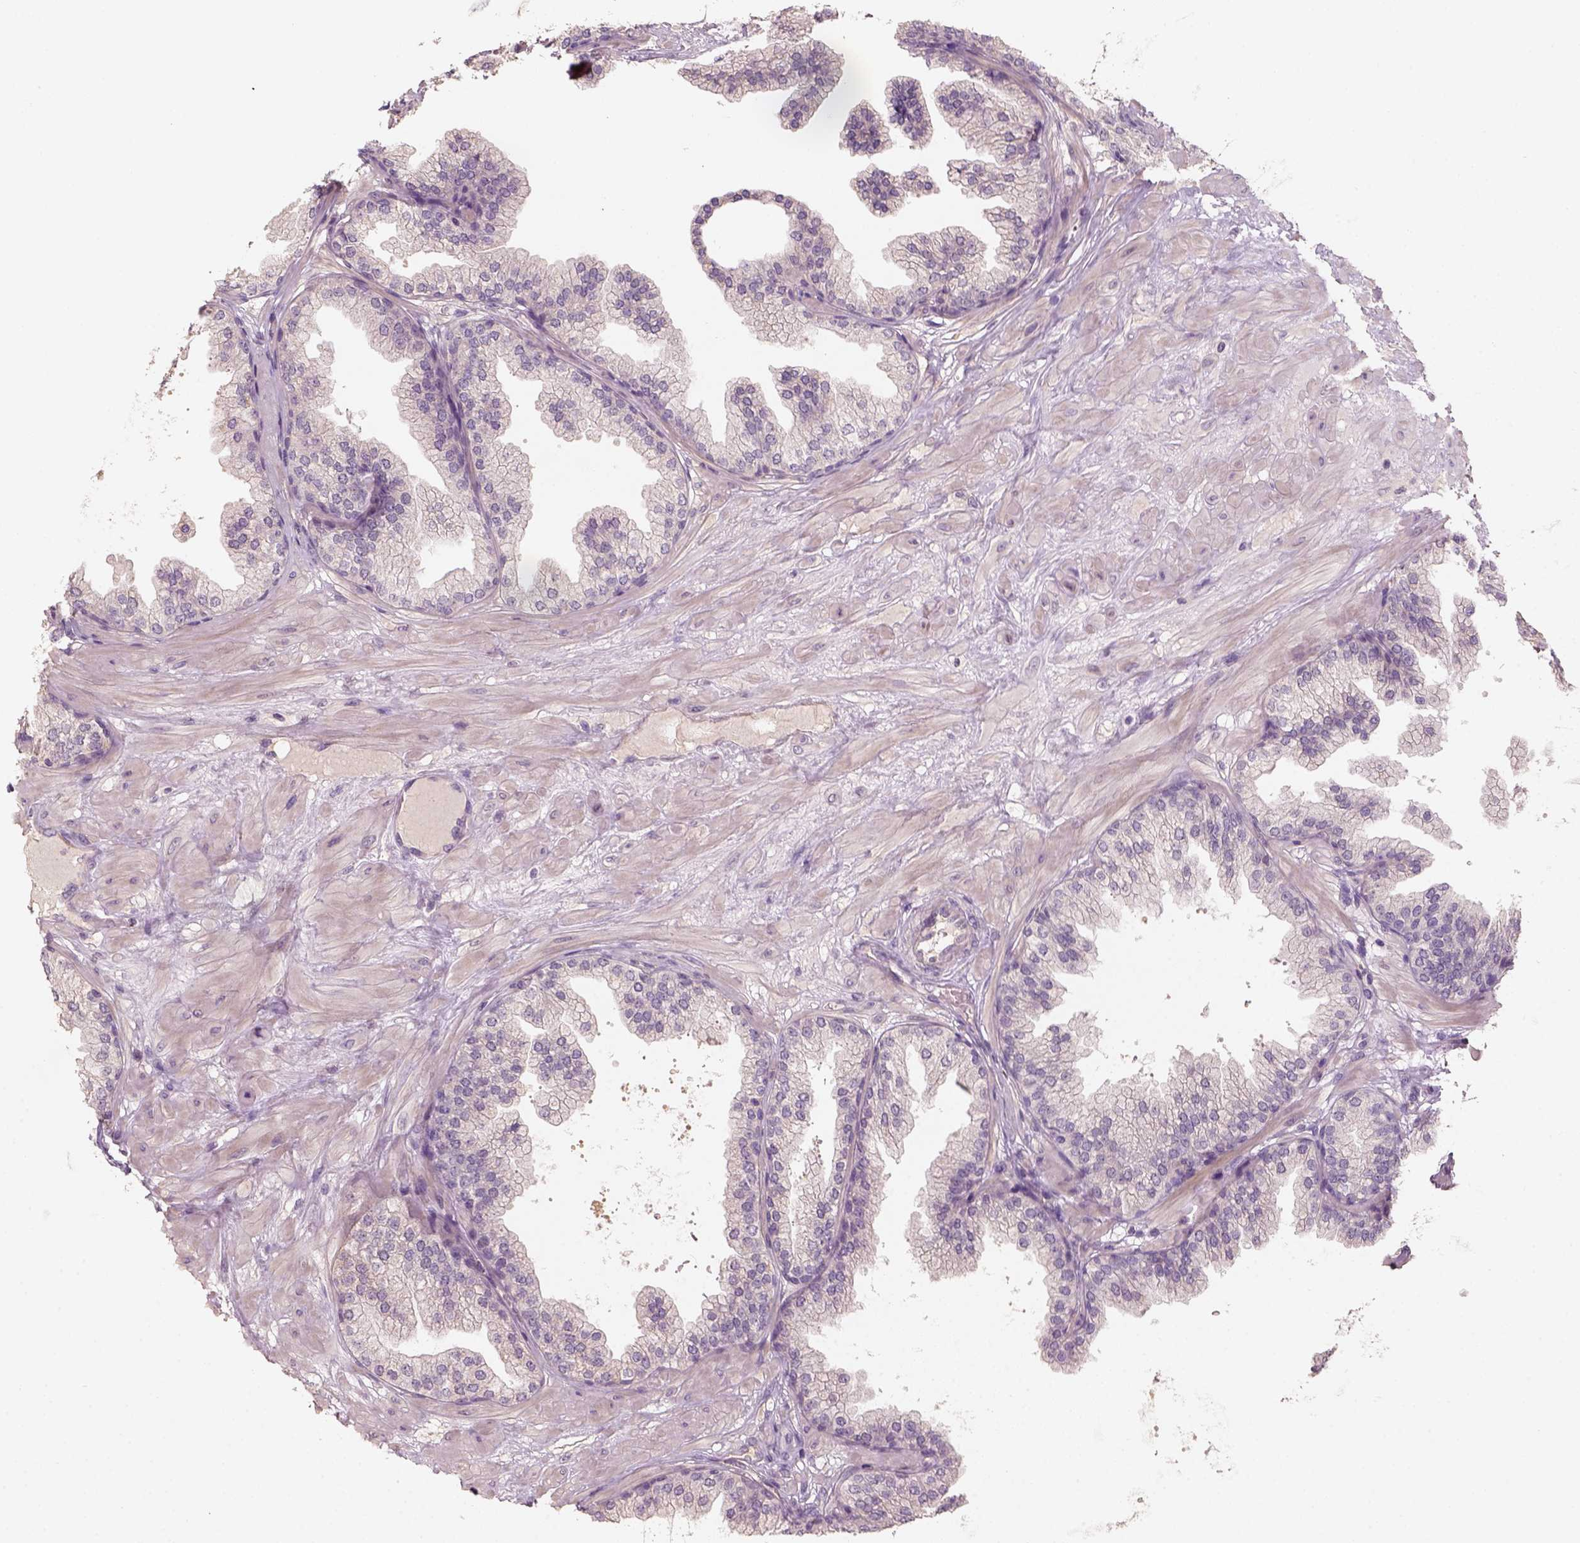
{"staining": {"intensity": "negative", "quantity": "none", "location": "none"}, "tissue": "prostate", "cell_type": "Glandular cells", "image_type": "normal", "snomed": [{"axis": "morphology", "description": "Normal tissue, NOS"}, {"axis": "topography", "description": "Prostate"}], "caption": "Protein analysis of unremarkable prostate displays no significant positivity in glandular cells.", "gene": "AQP9", "patient": {"sex": "male", "age": 37}}